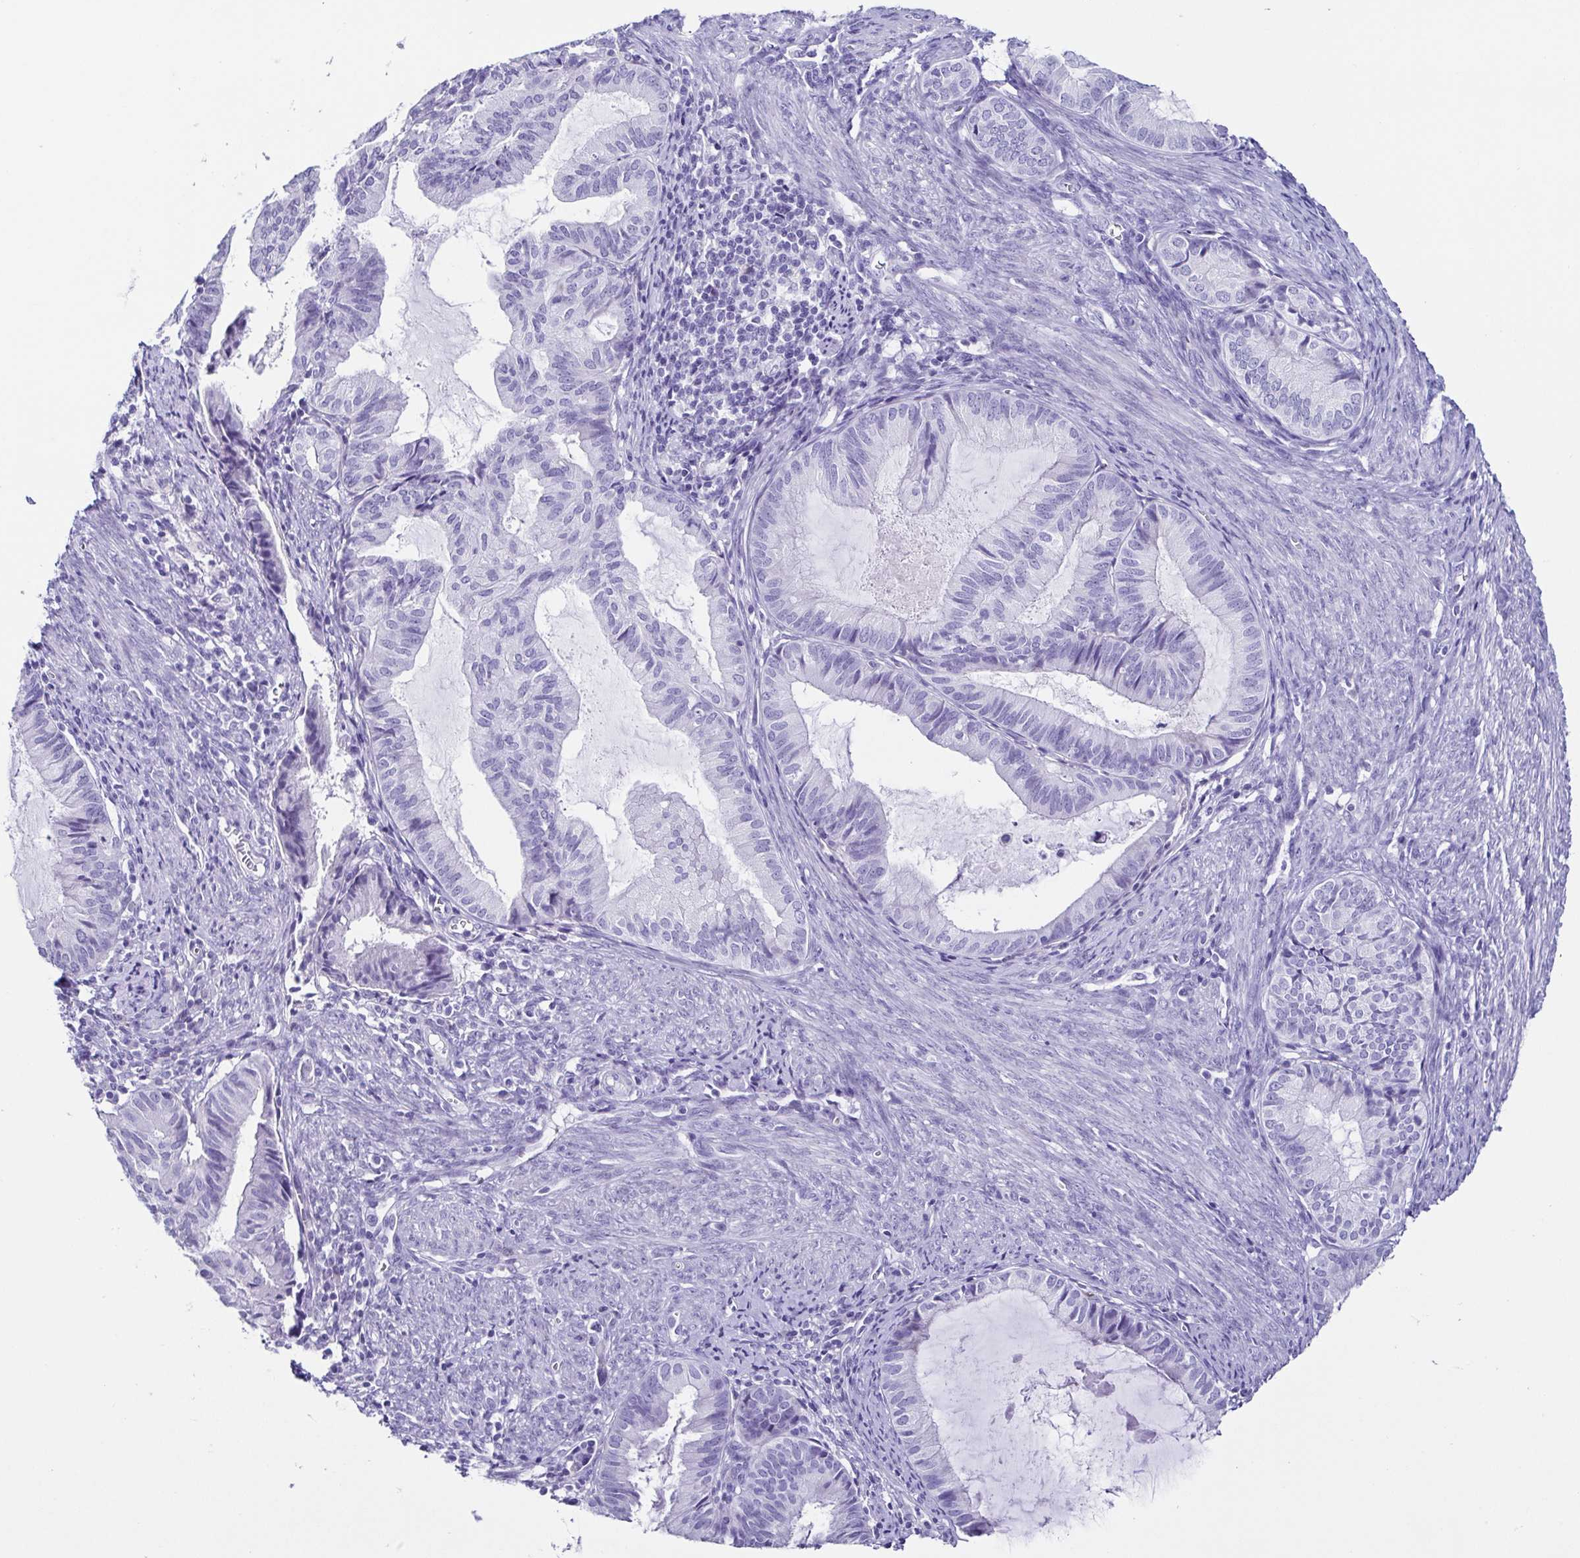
{"staining": {"intensity": "negative", "quantity": "none", "location": "none"}, "tissue": "endometrial cancer", "cell_type": "Tumor cells", "image_type": "cancer", "snomed": [{"axis": "morphology", "description": "Adenocarcinoma, NOS"}, {"axis": "topography", "description": "Endometrium"}], "caption": "Tumor cells are negative for brown protein staining in endometrial cancer.", "gene": "TNNT2", "patient": {"sex": "female", "age": 86}}